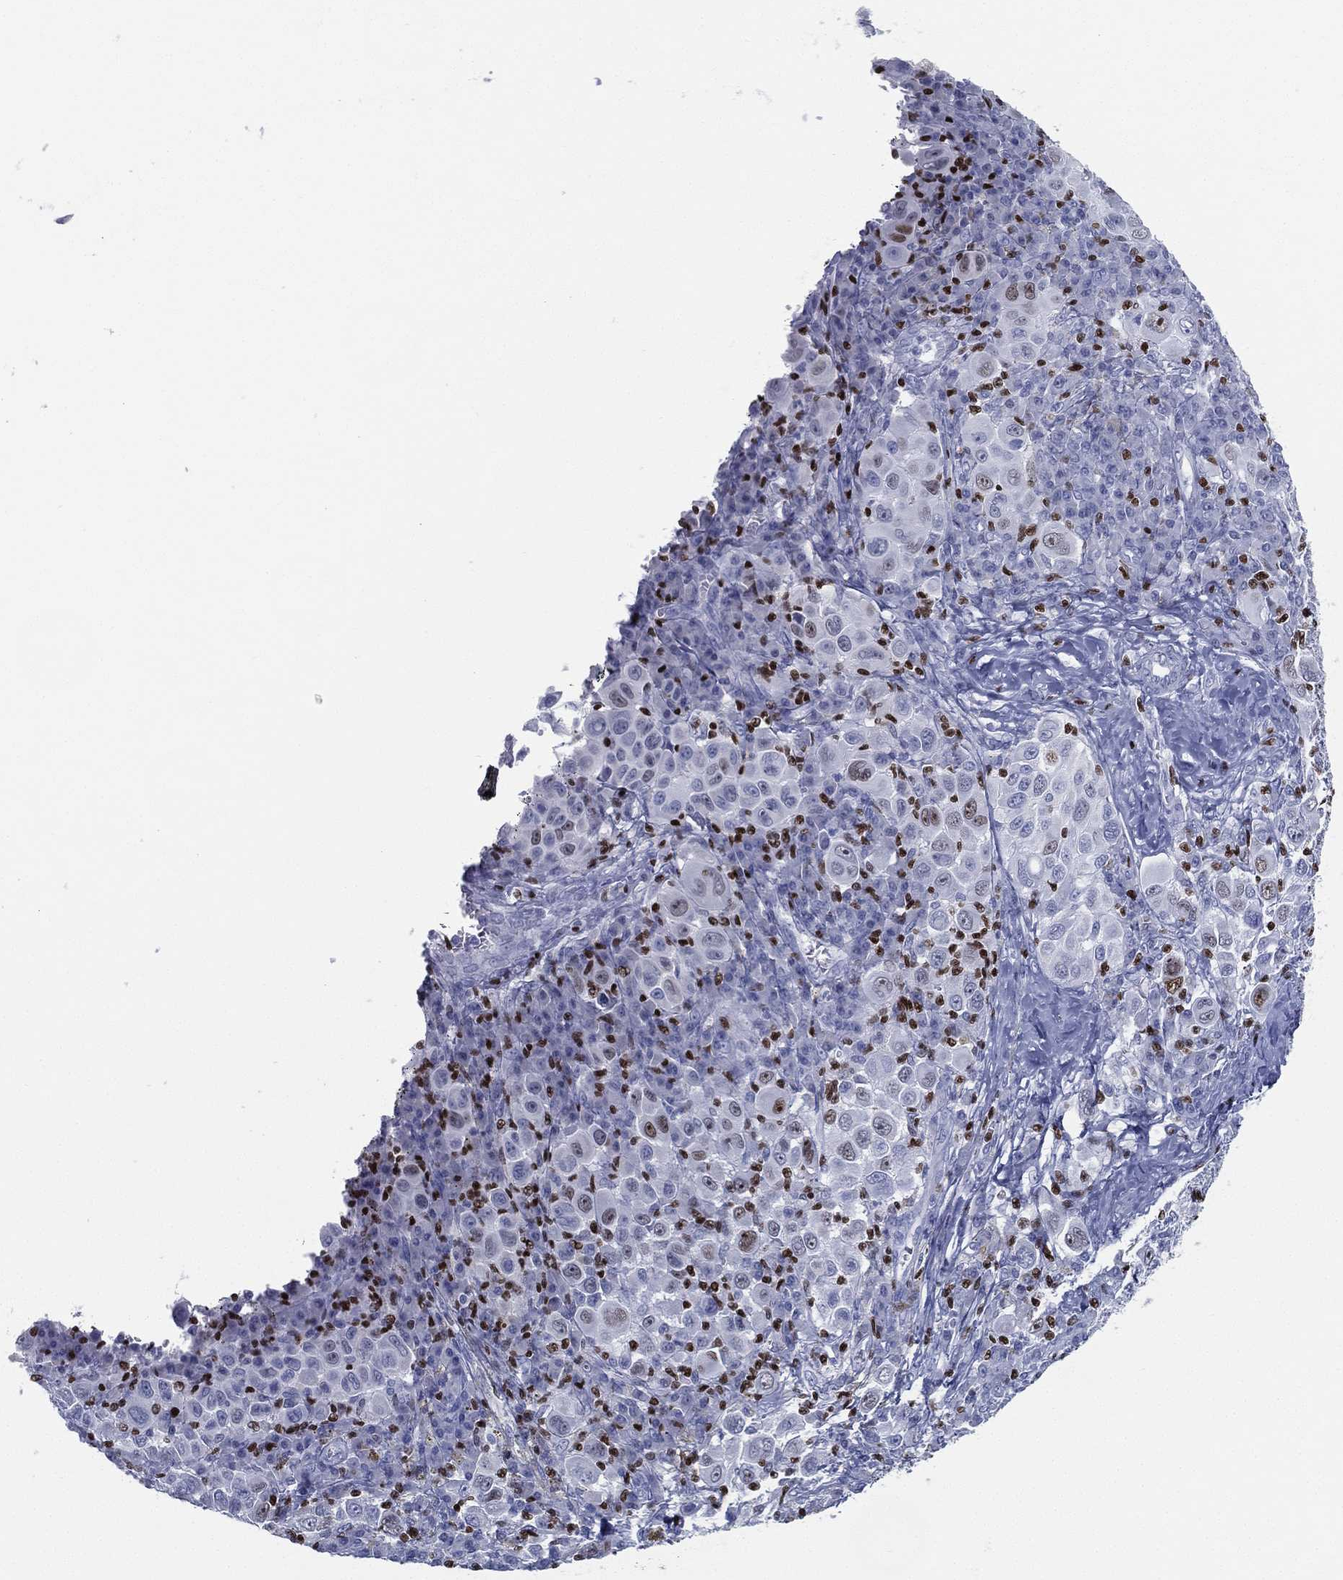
{"staining": {"intensity": "negative", "quantity": "none", "location": "none"}, "tissue": "melanoma", "cell_type": "Tumor cells", "image_type": "cancer", "snomed": [{"axis": "morphology", "description": "Malignant melanoma, NOS"}, {"axis": "topography", "description": "Skin"}], "caption": "IHC photomicrograph of melanoma stained for a protein (brown), which exhibits no staining in tumor cells.", "gene": "PYHIN1", "patient": {"sex": "female", "age": 57}}